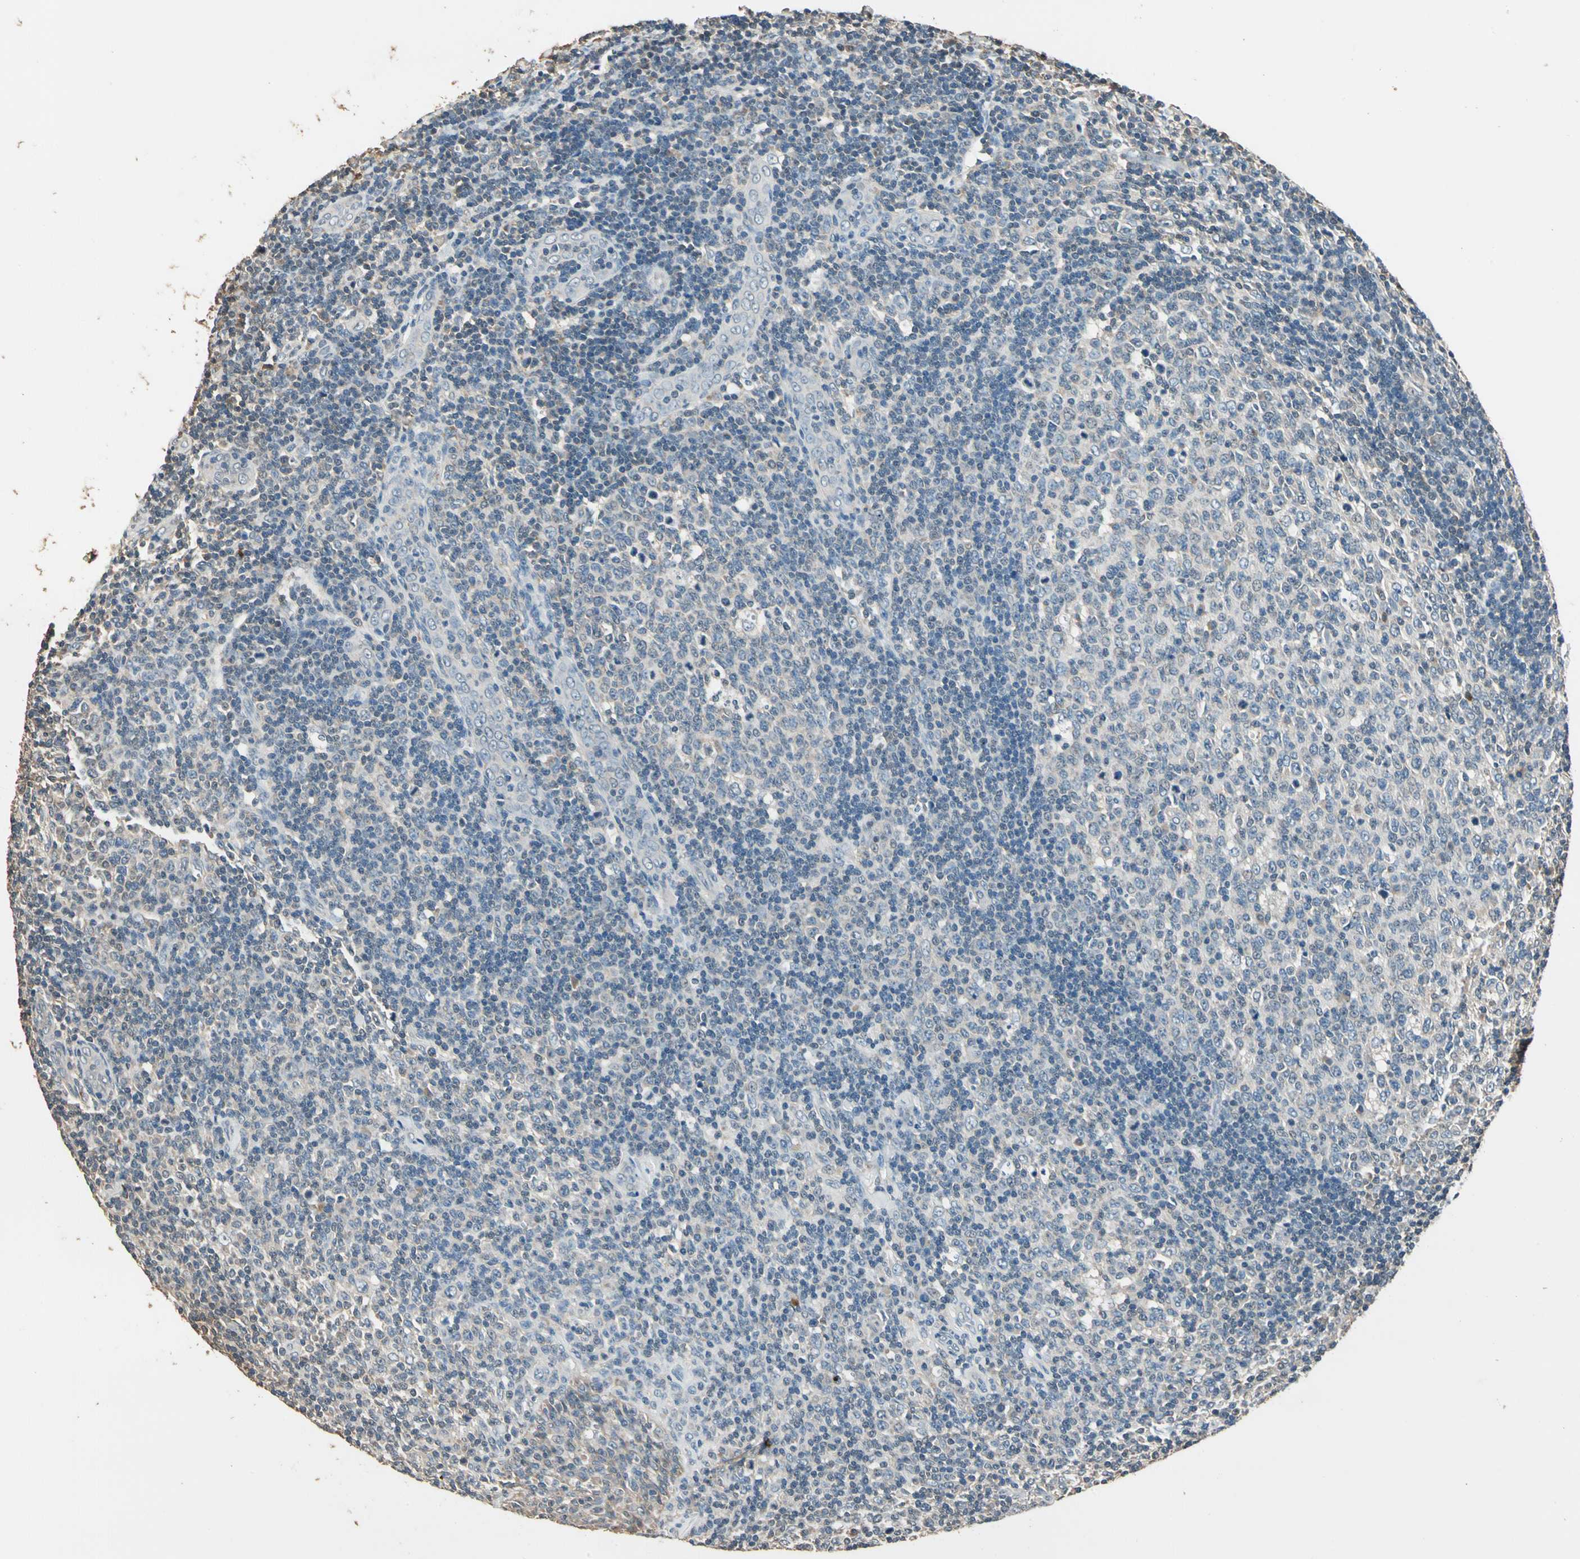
{"staining": {"intensity": "negative", "quantity": "none", "location": "none"}, "tissue": "tonsil", "cell_type": "Germinal center cells", "image_type": "normal", "snomed": [{"axis": "morphology", "description": "Normal tissue, NOS"}, {"axis": "topography", "description": "Tonsil"}], "caption": "High power microscopy histopathology image of an immunohistochemistry photomicrograph of unremarkable tonsil, revealing no significant staining in germinal center cells. (Brightfield microscopy of DAB IHC at high magnification).", "gene": "MAP3K7", "patient": {"sex": "female", "age": 3}}